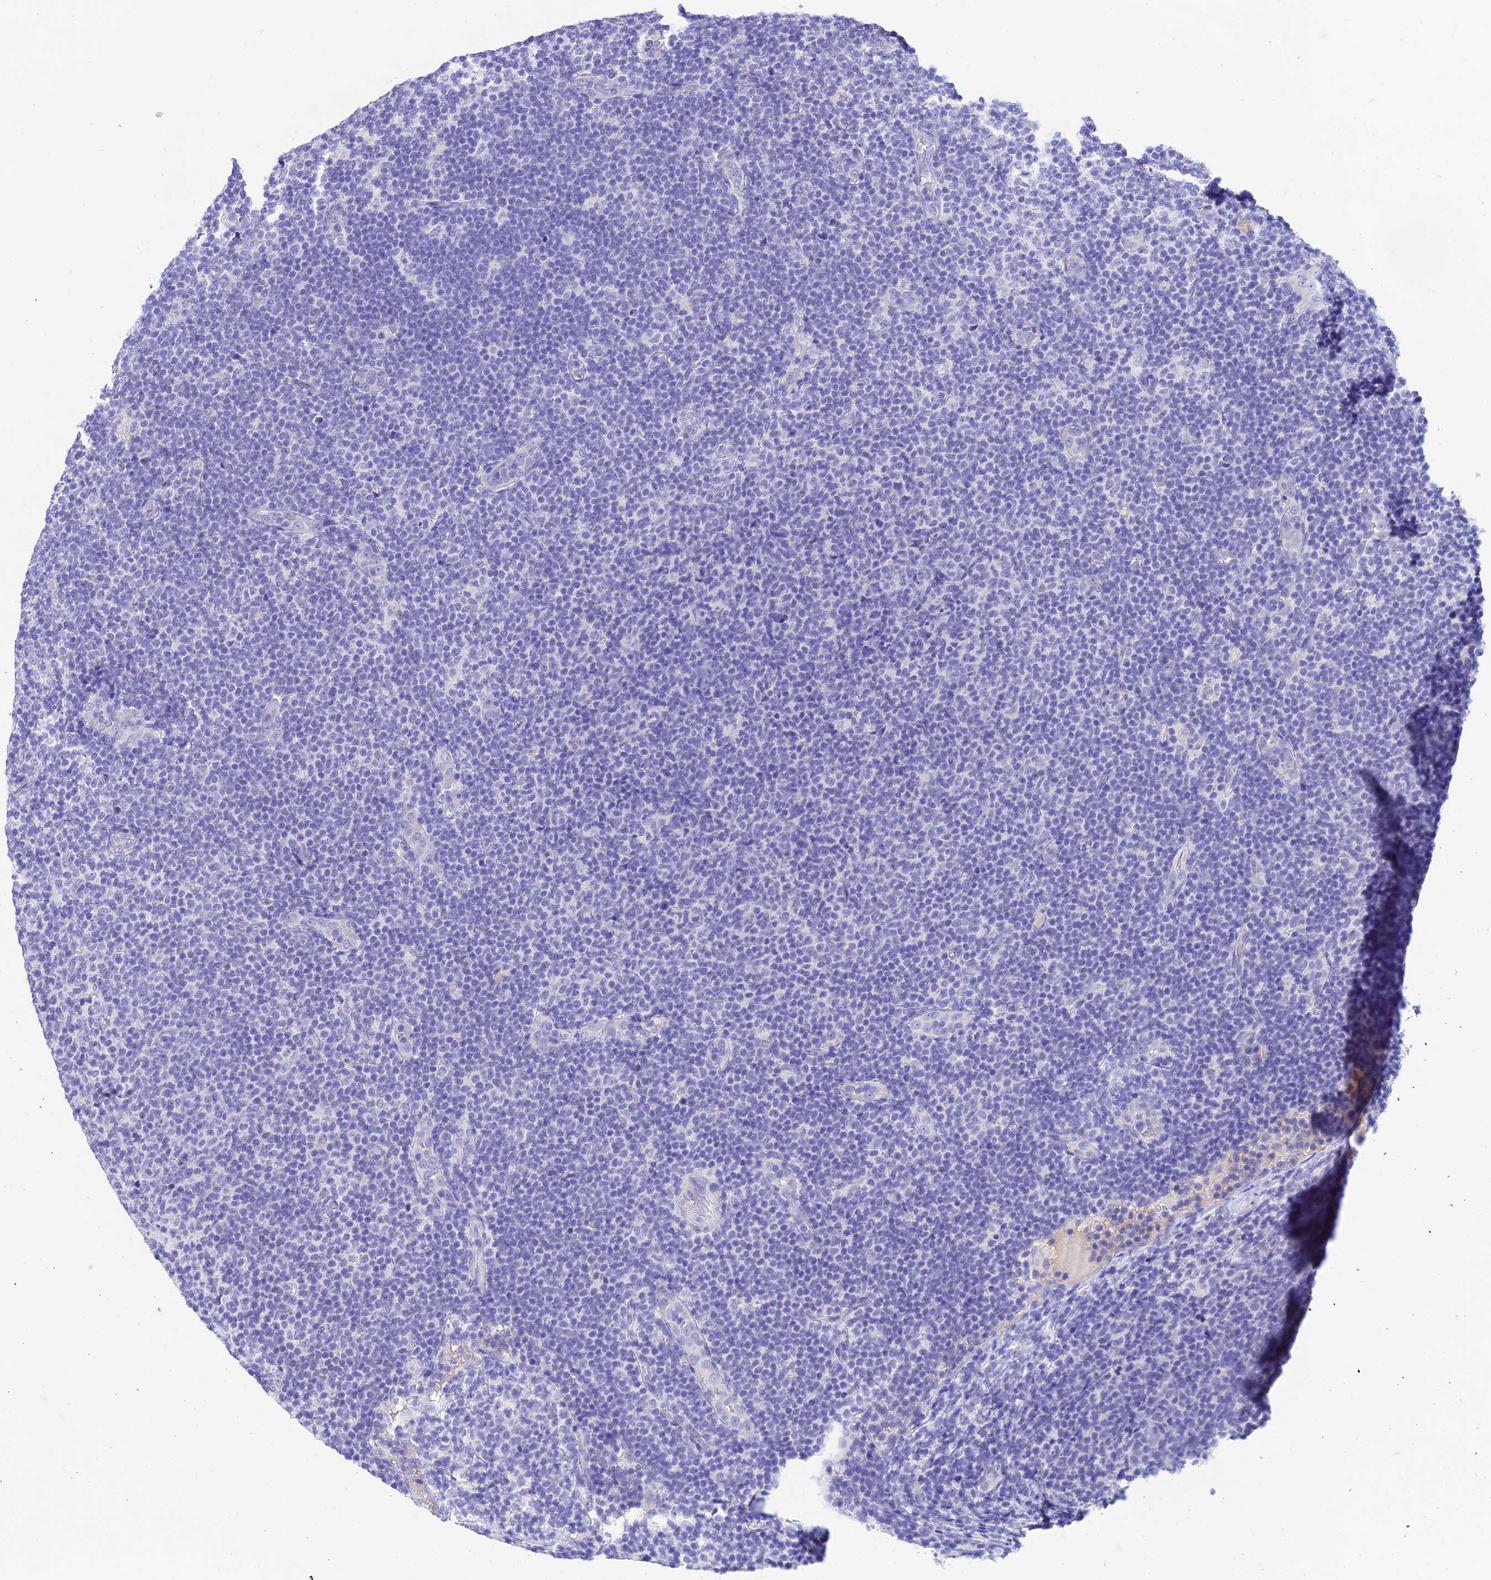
{"staining": {"intensity": "negative", "quantity": "none", "location": "none"}, "tissue": "lymphoma", "cell_type": "Tumor cells", "image_type": "cancer", "snomed": [{"axis": "morphology", "description": "Malignant lymphoma, non-Hodgkin's type, Low grade"}, {"axis": "topography", "description": "Lymph node"}], "caption": "IHC of lymphoma shows no expression in tumor cells.", "gene": "NLRP6", "patient": {"sex": "male", "age": 66}}